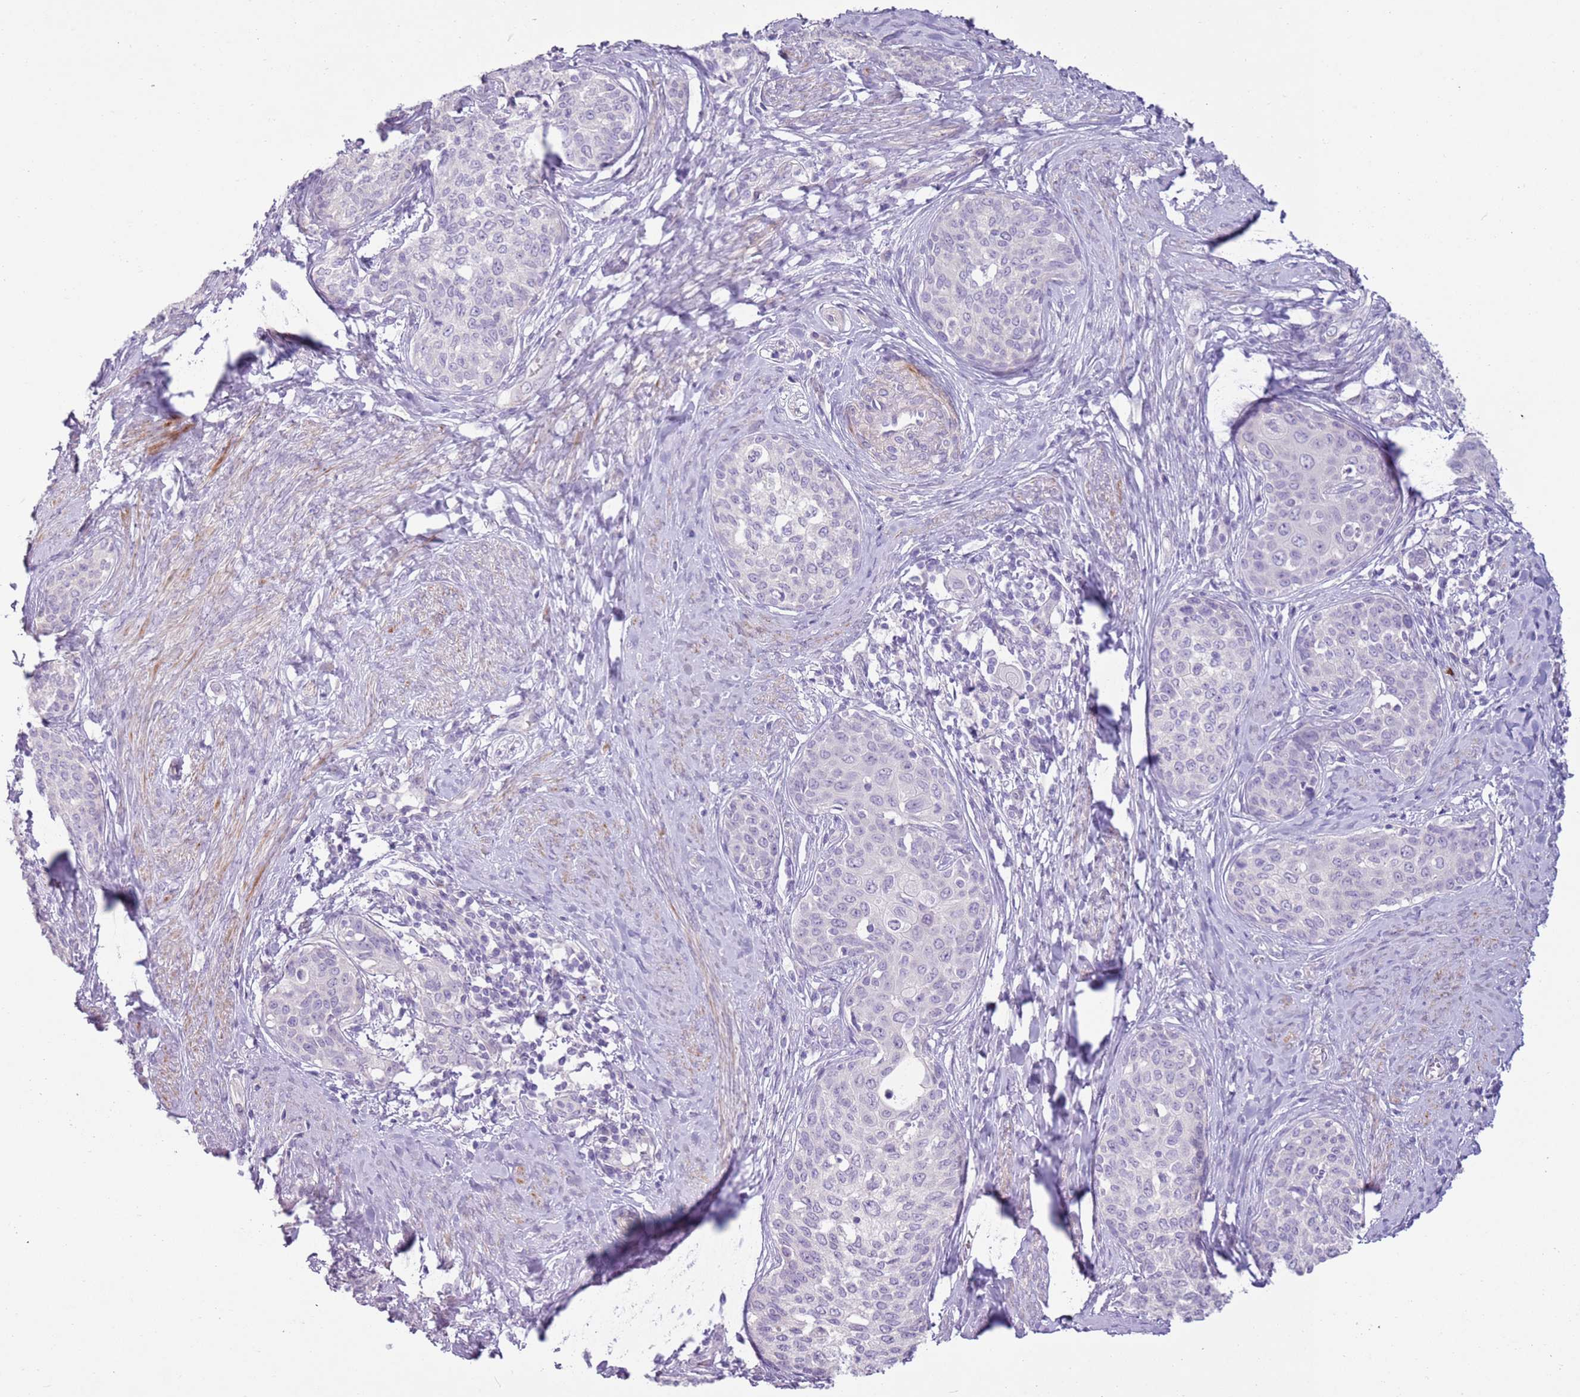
{"staining": {"intensity": "negative", "quantity": "none", "location": "none"}, "tissue": "cervical cancer", "cell_type": "Tumor cells", "image_type": "cancer", "snomed": [{"axis": "morphology", "description": "Squamous cell carcinoma, NOS"}, {"axis": "morphology", "description": "Adenocarcinoma, NOS"}, {"axis": "topography", "description": "Cervix"}], "caption": "Immunohistochemical staining of human cervical cancer (adenocarcinoma) exhibits no significant staining in tumor cells.", "gene": "ZNF239", "patient": {"sex": "female", "age": 52}}